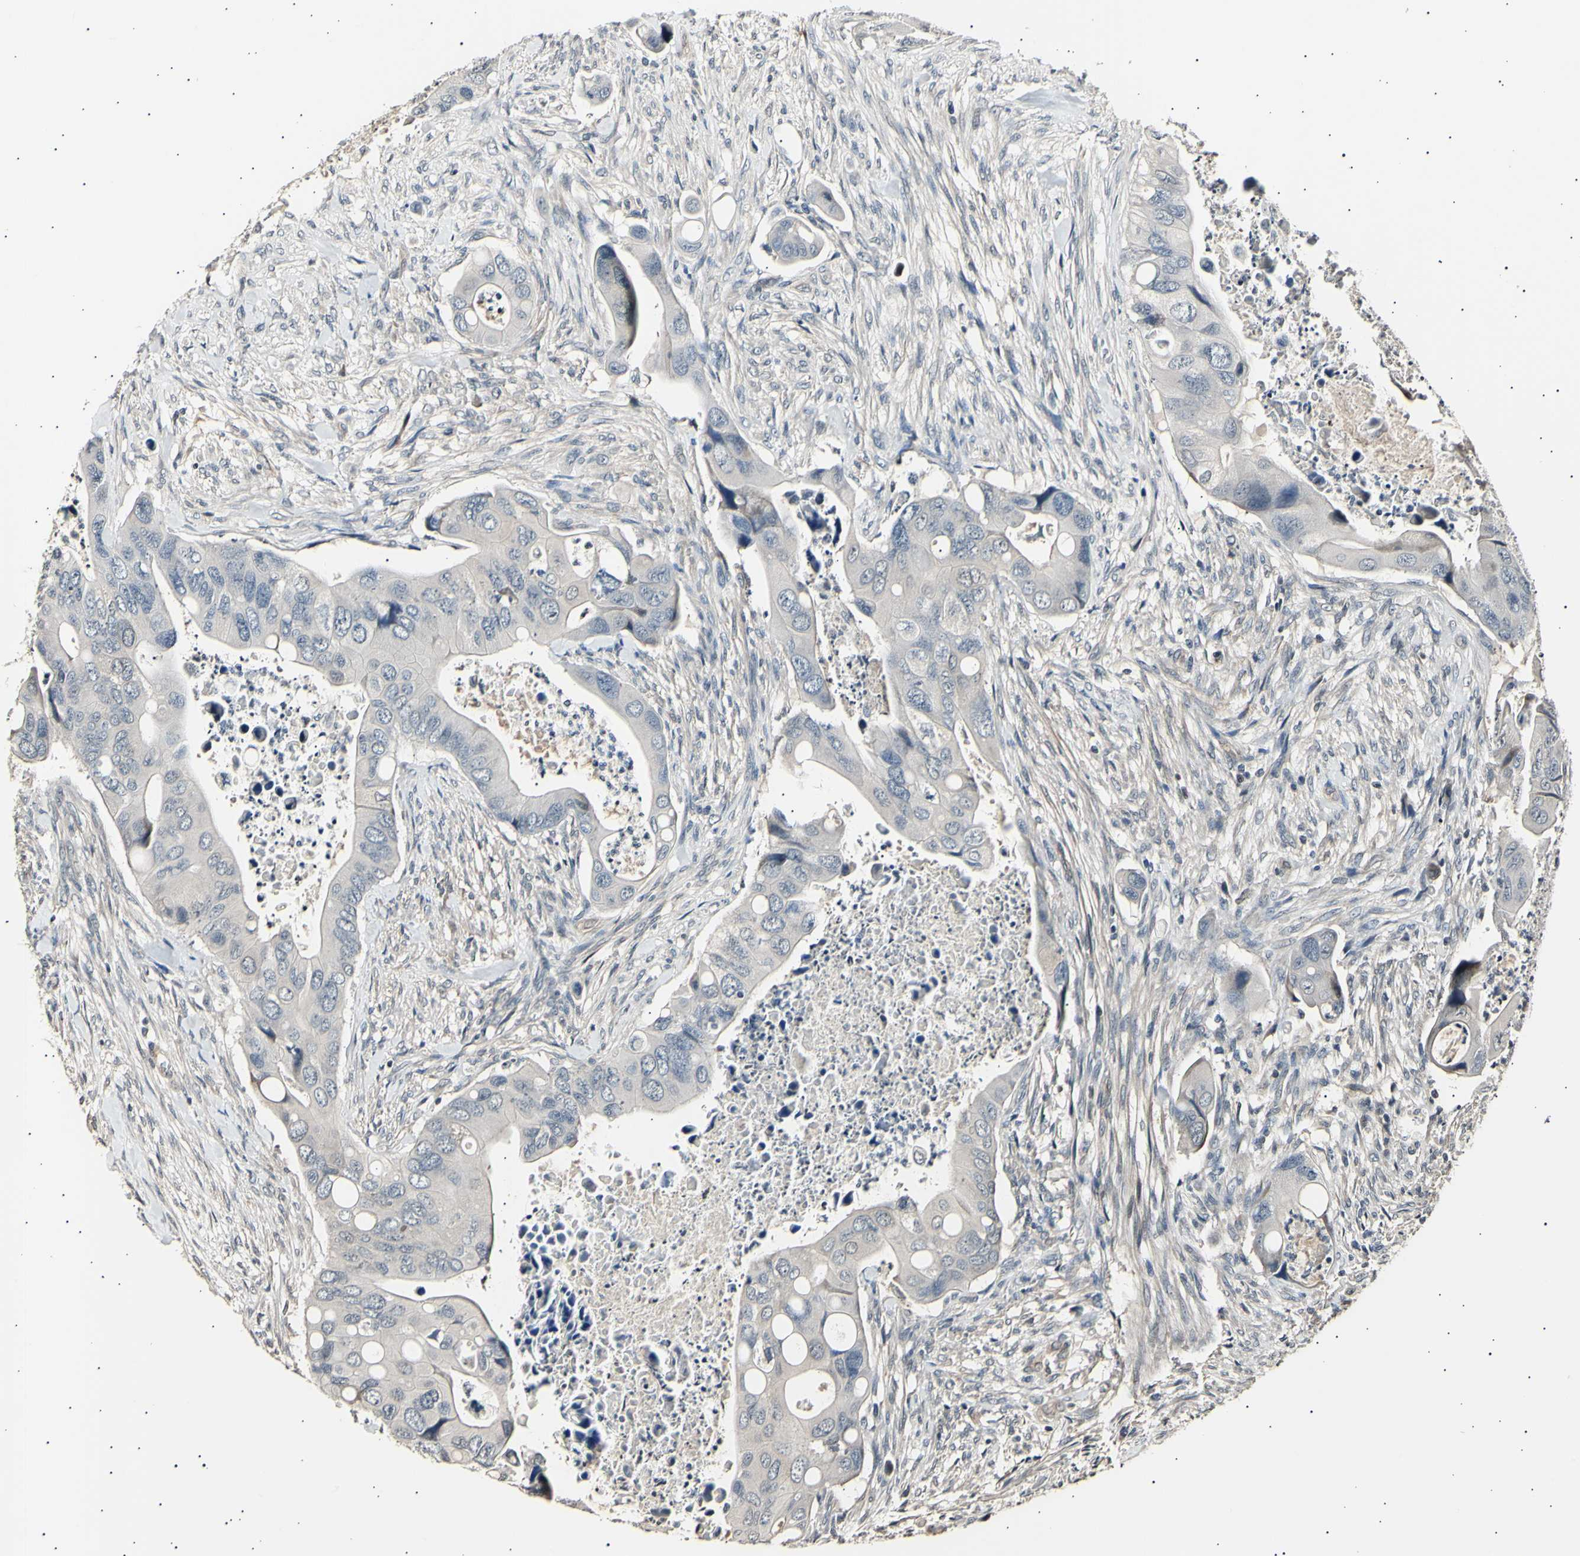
{"staining": {"intensity": "negative", "quantity": "none", "location": "none"}, "tissue": "colorectal cancer", "cell_type": "Tumor cells", "image_type": "cancer", "snomed": [{"axis": "morphology", "description": "Adenocarcinoma, NOS"}, {"axis": "topography", "description": "Rectum"}], "caption": "A high-resolution micrograph shows IHC staining of colorectal cancer (adenocarcinoma), which exhibits no significant positivity in tumor cells.", "gene": "AK1", "patient": {"sex": "female", "age": 57}}